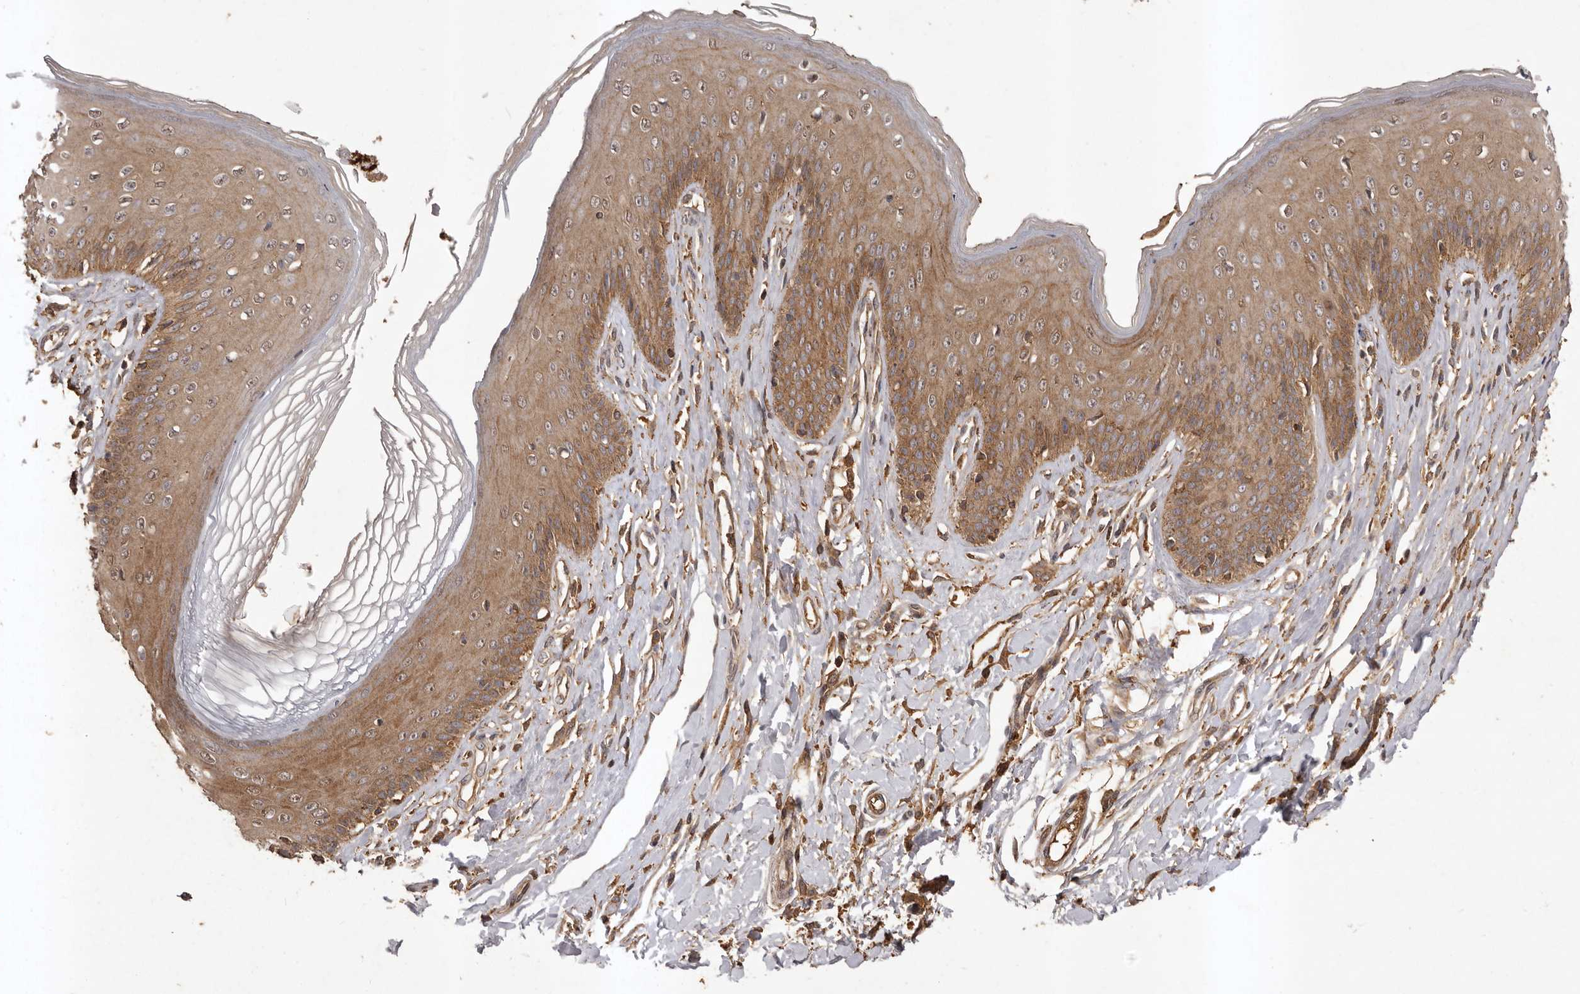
{"staining": {"intensity": "moderate", "quantity": ">75%", "location": "cytoplasmic/membranous"}, "tissue": "skin", "cell_type": "Epidermal cells", "image_type": "normal", "snomed": [{"axis": "morphology", "description": "Normal tissue, NOS"}, {"axis": "morphology", "description": "Squamous cell carcinoma, NOS"}, {"axis": "topography", "description": "Vulva"}], "caption": "Normal skin displays moderate cytoplasmic/membranous expression in approximately >75% of epidermal cells, visualized by immunohistochemistry.", "gene": "SLC22A3", "patient": {"sex": "female", "age": 85}}